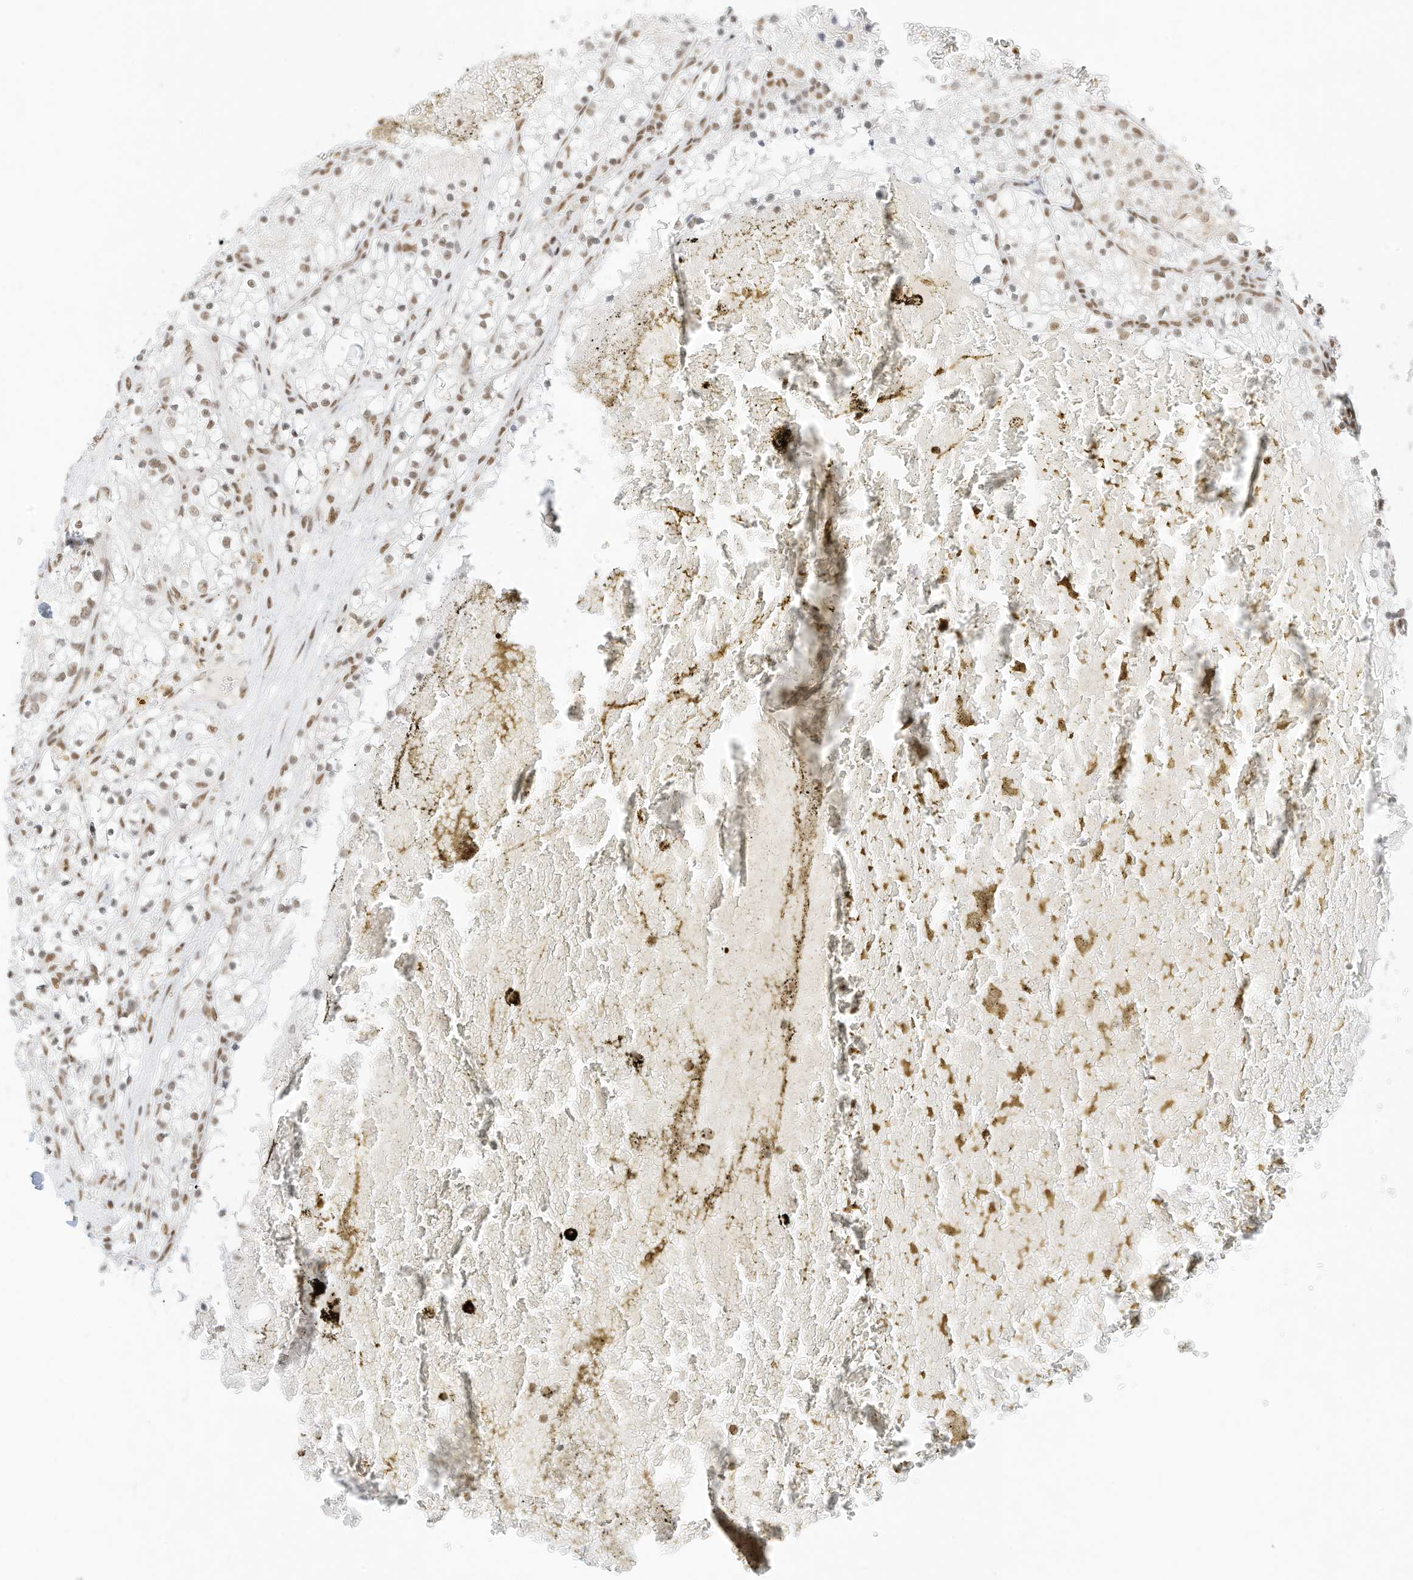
{"staining": {"intensity": "moderate", "quantity": ">75%", "location": "nuclear"}, "tissue": "renal cancer", "cell_type": "Tumor cells", "image_type": "cancer", "snomed": [{"axis": "morphology", "description": "Normal tissue, NOS"}, {"axis": "morphology", "description": "Adenocarcinoma, NOS"}, {"axis": "topography", "description": "Kidney"}], "caption": "The image exhibits staining of adenocarcinoma (renal), revealing moderate nuclear protein expression (brown color) within tumor cells. Using DAB (brown) and hematoxylin (blue) stains, captured at high magnification using brightfield microscopy.", "gene": "SMARCA2", "patient": {"sex": "male", "age": 68}}